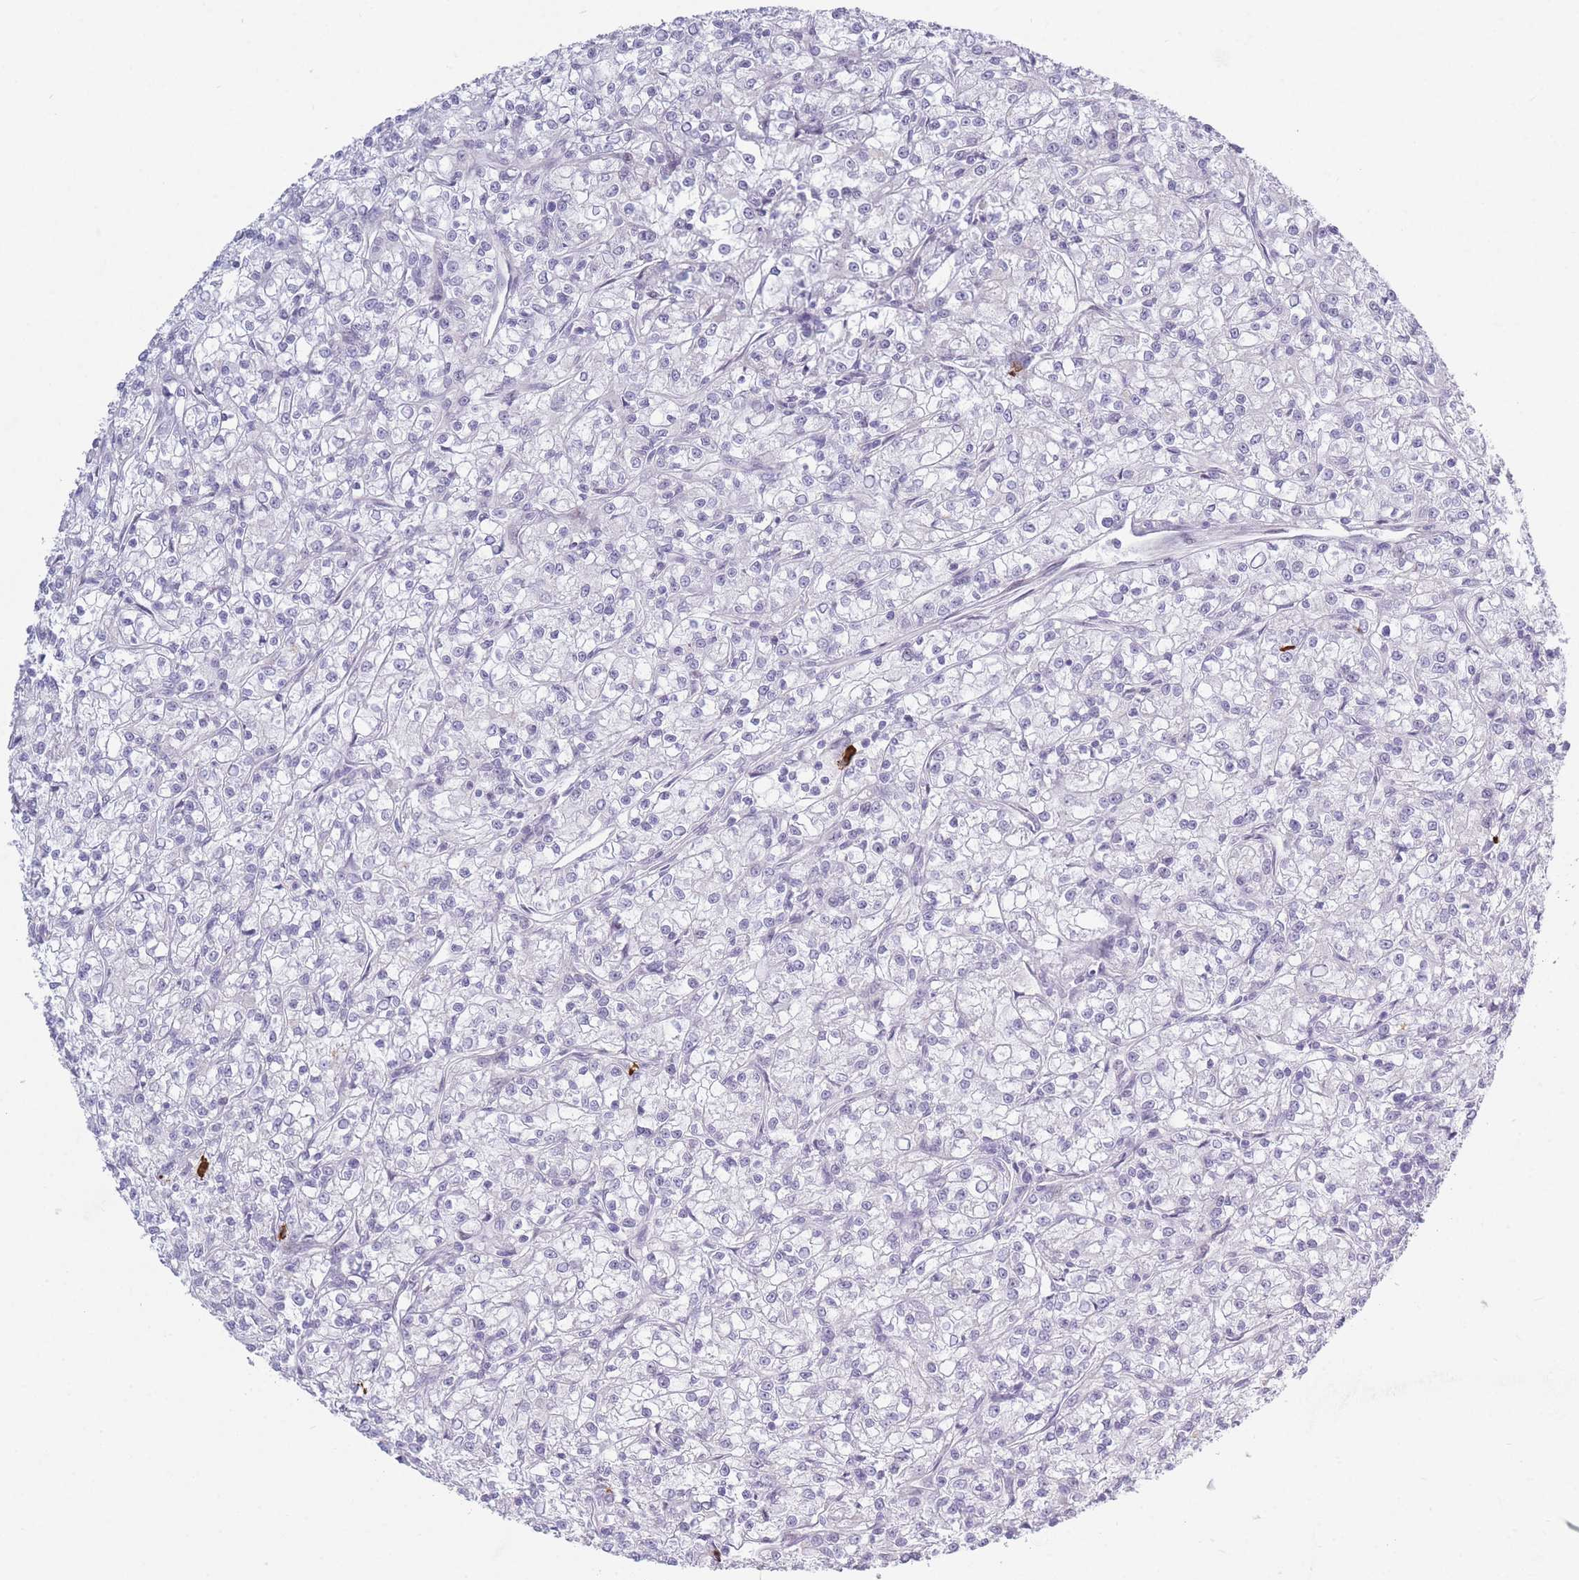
{"staining": {"intensity": "negative", "quantity": "none", "location": "none"}, "tissue": "renal cancer", "cell_type": "Tumor cells", "image_type": "cancer", "snomed": [{"axis": "morphology", "description": "Adenocarcinoma, NOS"}, {"axis": "topography", "description": "Kidney"}], "caption": "There is no significant expression in tumor cells of renal adenocarcinoma. (Stains: DAB (3,3'-diaminobenzidine) immunohistochemistry (IHC) with hematoxylin counter stain, Microscopy: brightfield microscopy at high magnification).", "gene": "PLEKHG2", "patient": {"sex": "female", "age": 59}}